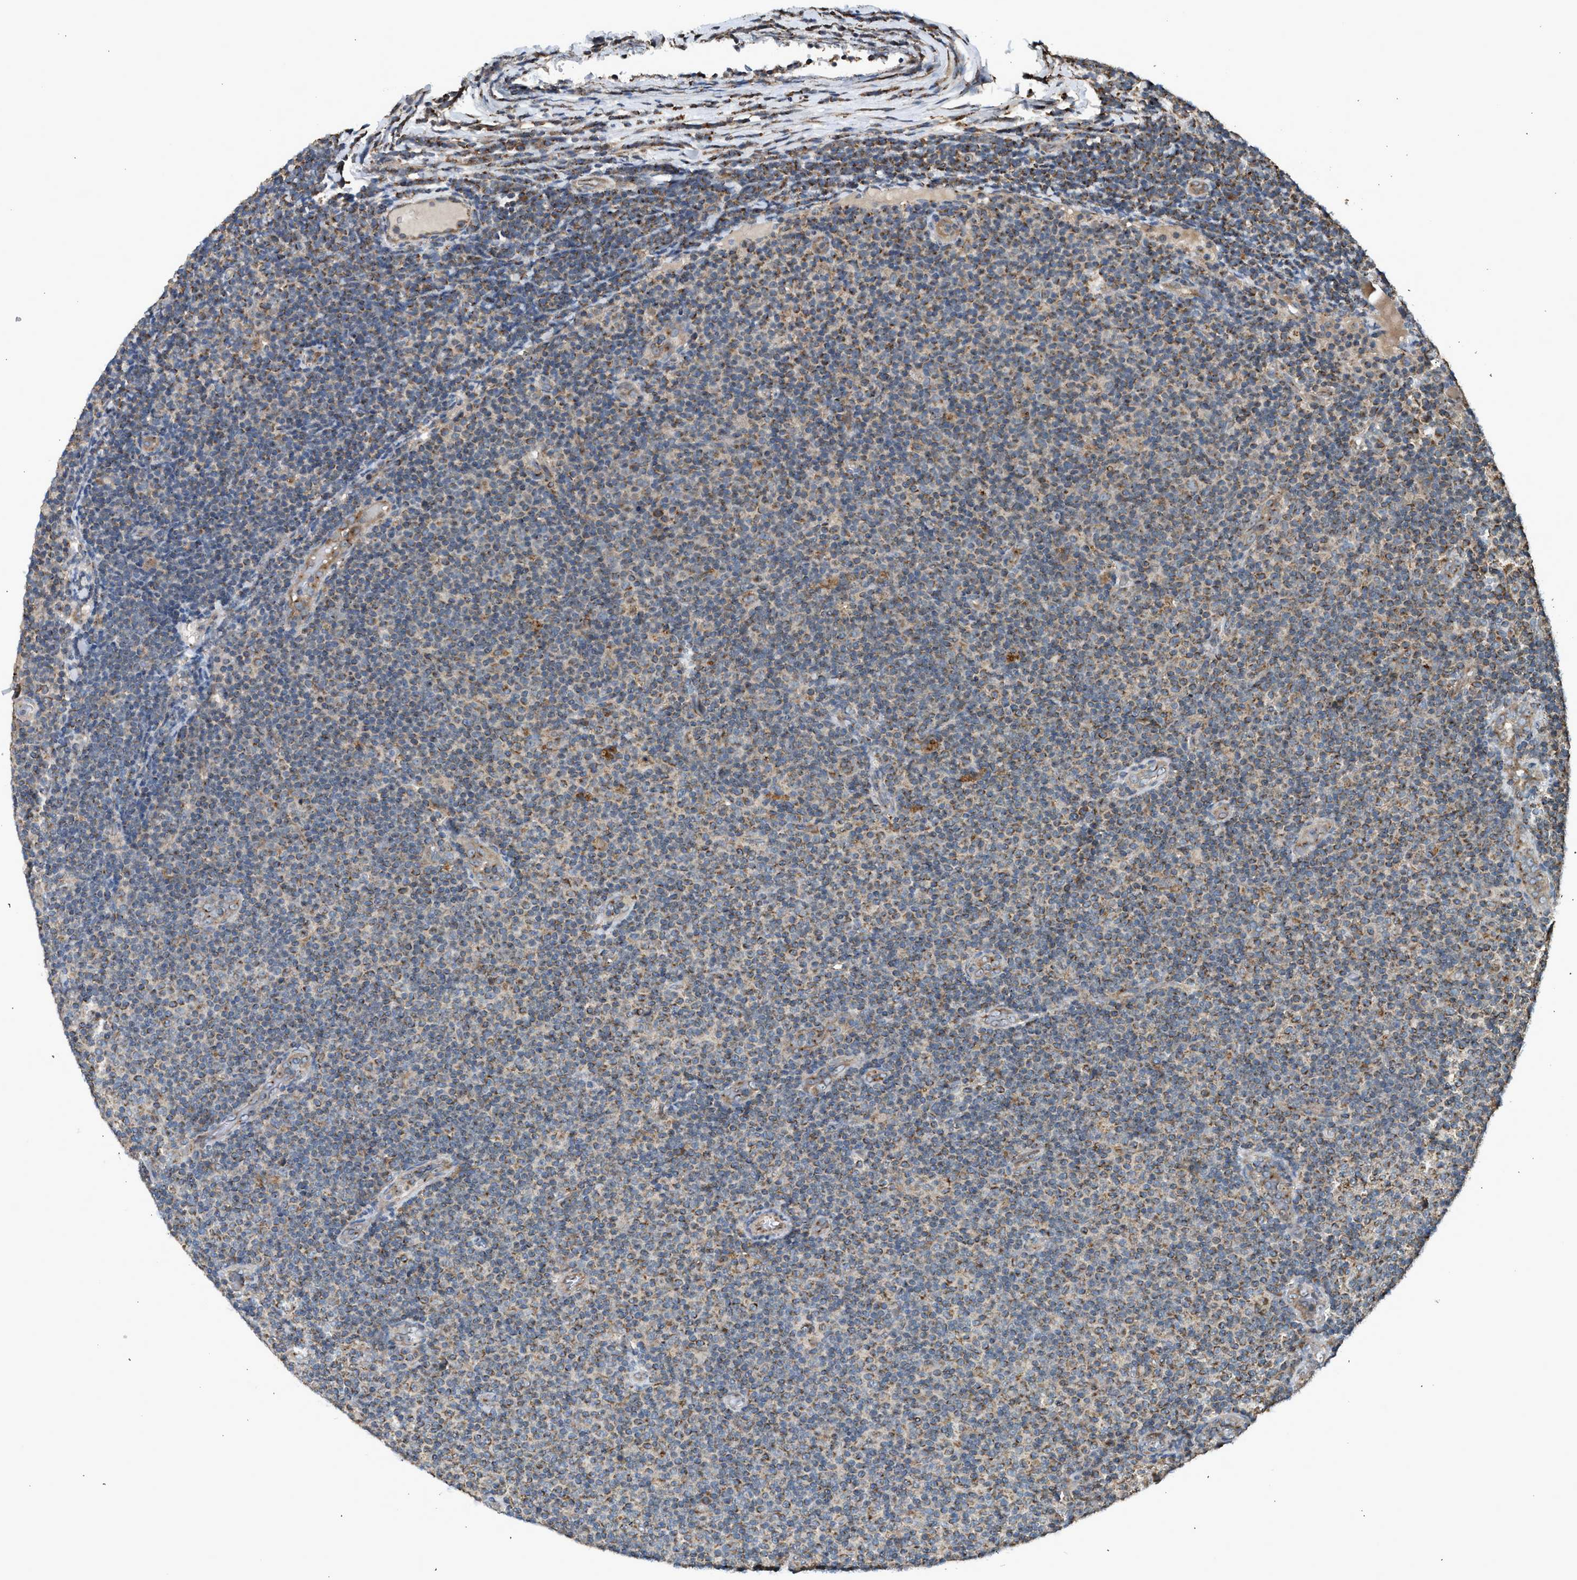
{"staining": {"intensity": "moderate", "quantity": ">75%", "location": "cytoplasmic/membranous"}, "tissue": "lymphoma", "cell_type": "Tumor cells", "image_type": "cancer", "snomed": [{"axis": "morphology", "description": "Malignant lymphoma, non-Hodgkin's type, Low grade"}, {"axis": "topography", "description": "Lymph node"}], "caption": "Brown immunohistochemical staining in lymphoma reveals moderate cytoplasmic/membranous staining in about >75% of tumor cells. The protein of interest is shown in brown color, while the nuclei are stained blue.", "gene": "STARD3", "patient": {"sex": "male", "age": 83}}